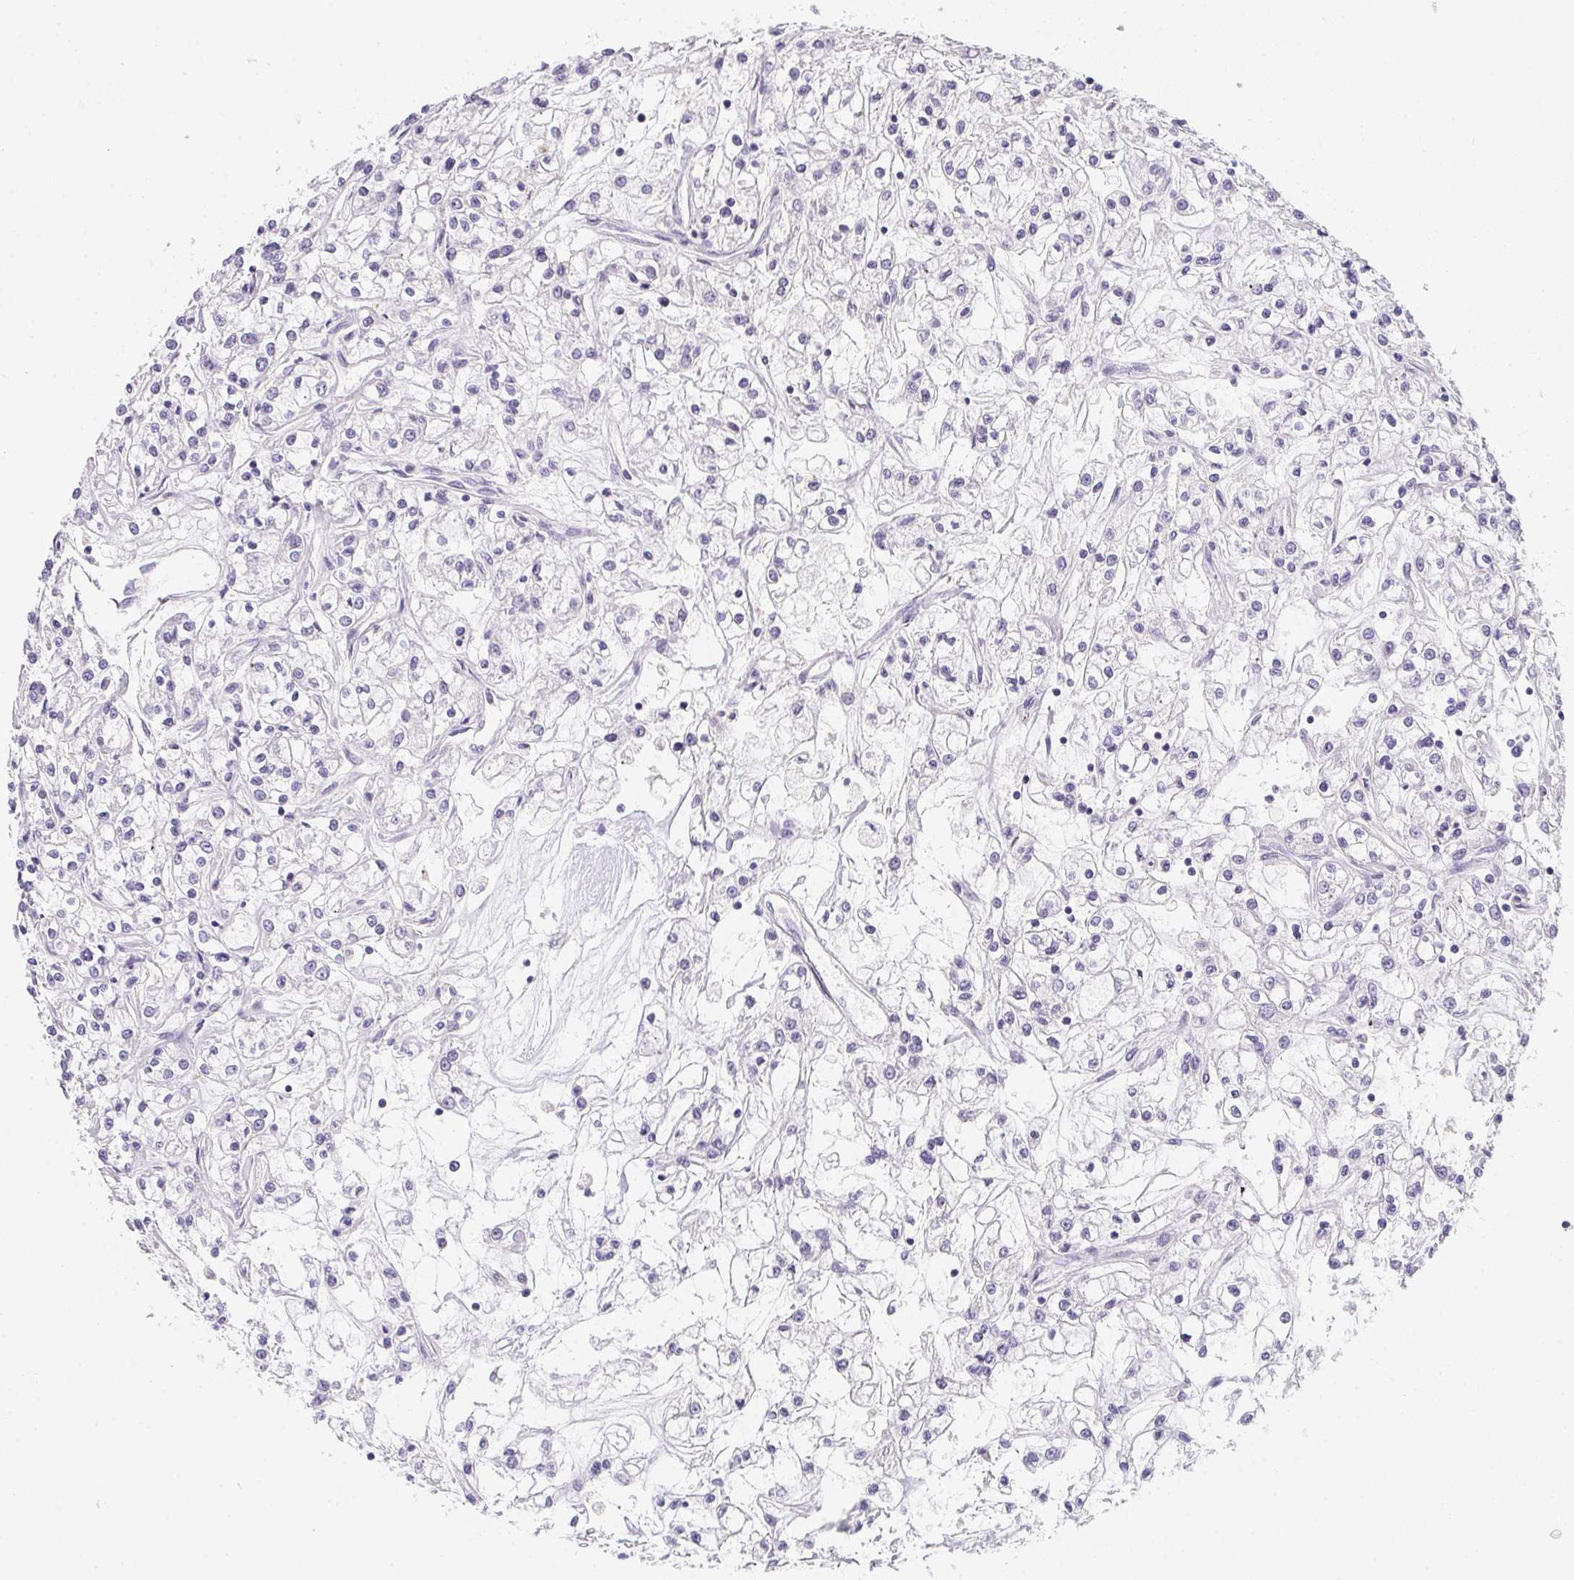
{"staining": {"intensity": "negative", "quantity": "none", "location": "none"}, "tissue": "renal cancer", "cell_type": "Tumor cells", "image_type": "cancer", "snomed": [{"axis": "morphology", "description": "Adenocarcinoma, NOS"}, {"axis": "topography", "description": "Kidney"}], "caption": "IHC of human renal cancer (adenocarcinoma) demonstrates no expression in tumor cells.", "gene": "MAP1A", "patient": {"sex": "female", "age": 59}}